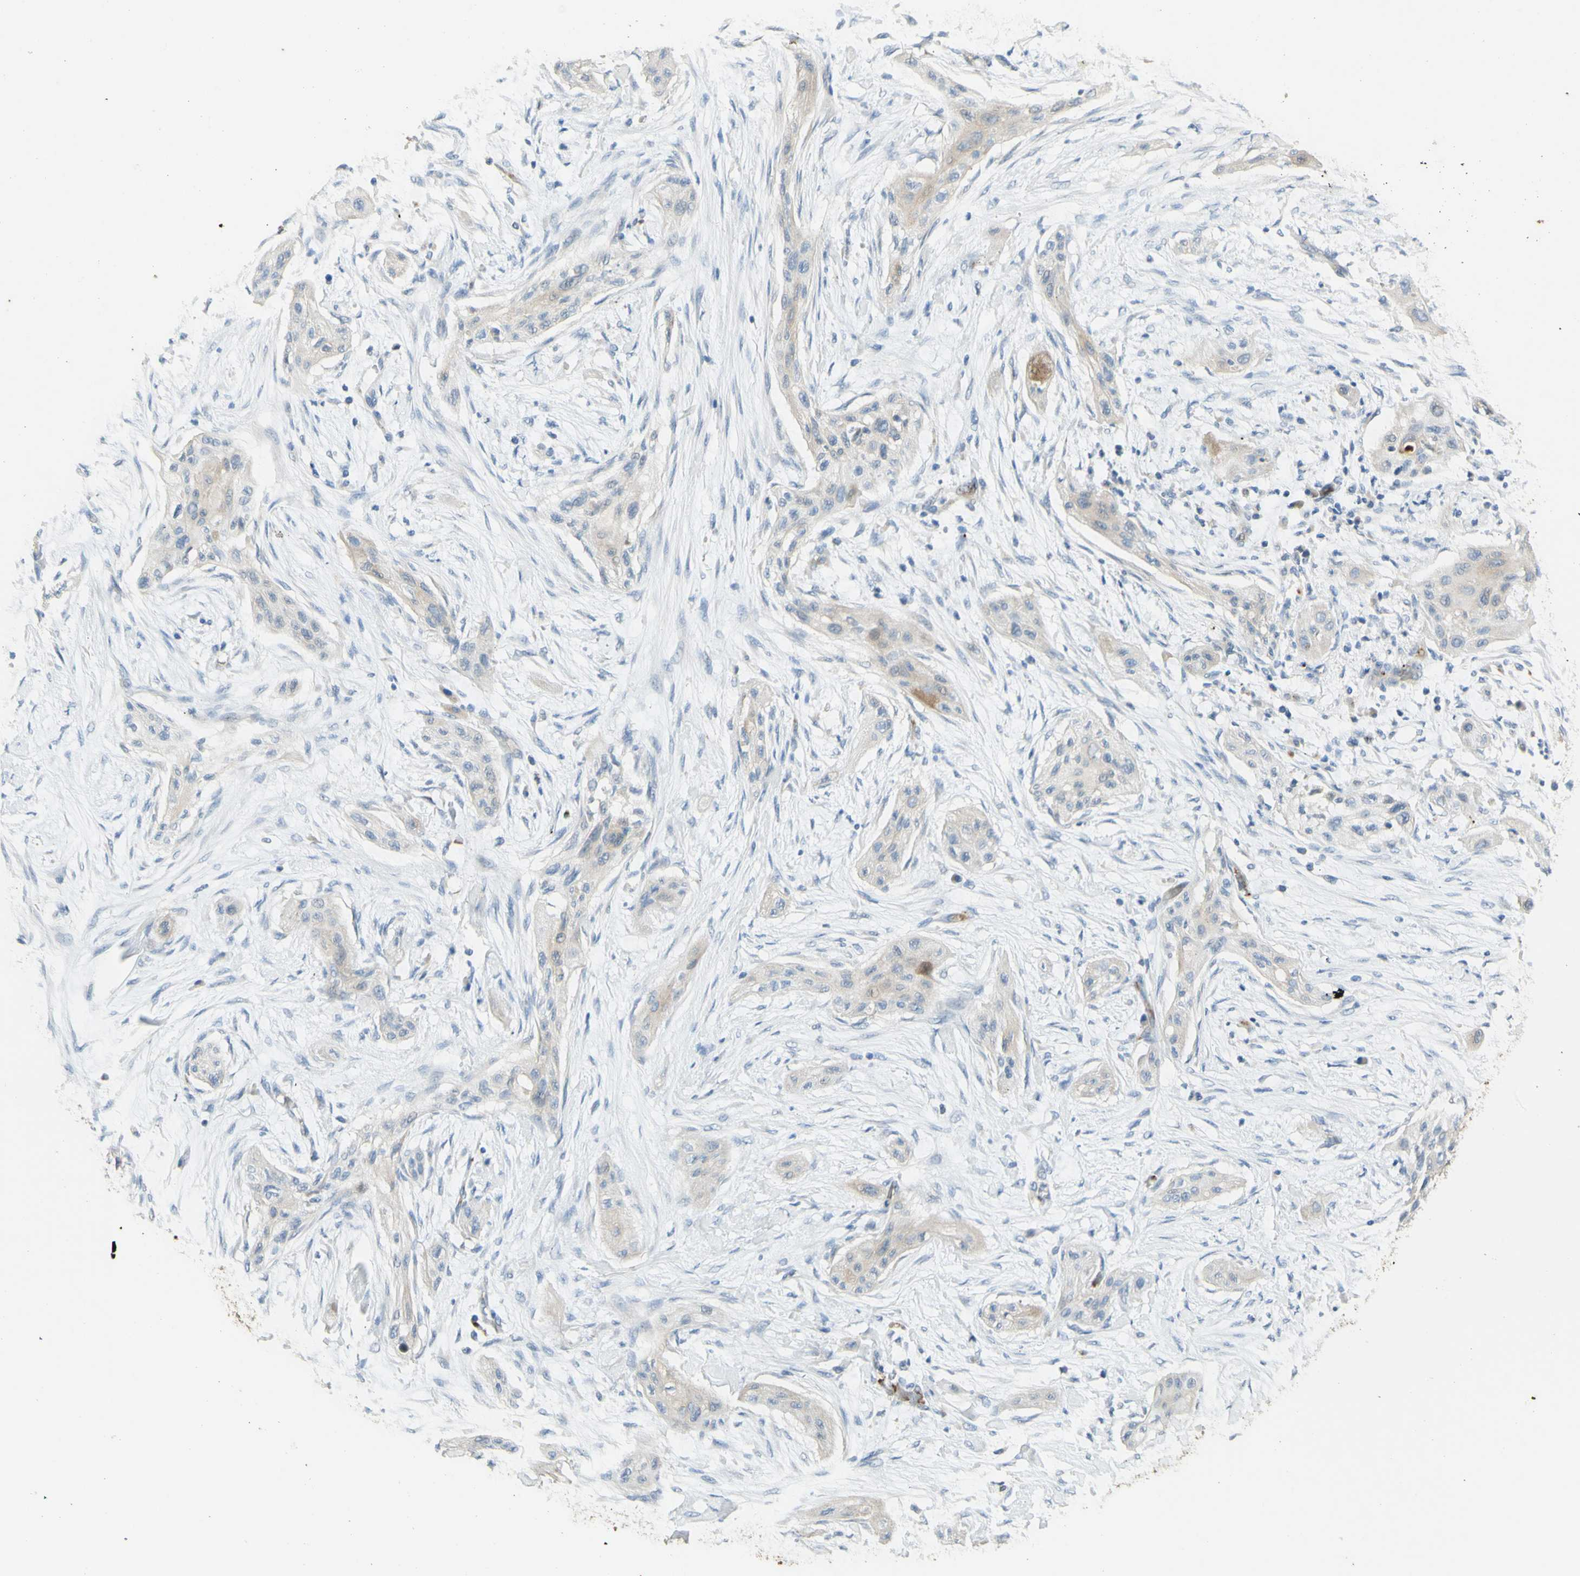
{"staining": {"intensity": "weak", "quantity": "<25%", "location": "cytoplasmic/membranous"}, "tissue": "lung cancer", "cell_type": "Tumor cells", "image_type": "cancer", "snomed": [{"axis": "morphology", "description": "Squamous cell carcinoma, NOS"}, {"axis": "topography", "description": "Lung"}], "caption": "The histopathology image reveals no staining of tumor cells in squamous cell carcinoma (lung). (Stains: DAB immunohistochemistry with hematoxylin counter stain, Microscopy: brightfield microscopy at high magnification).", "gene": "GAN", "patient": {"sex": "female", "age": 47}}